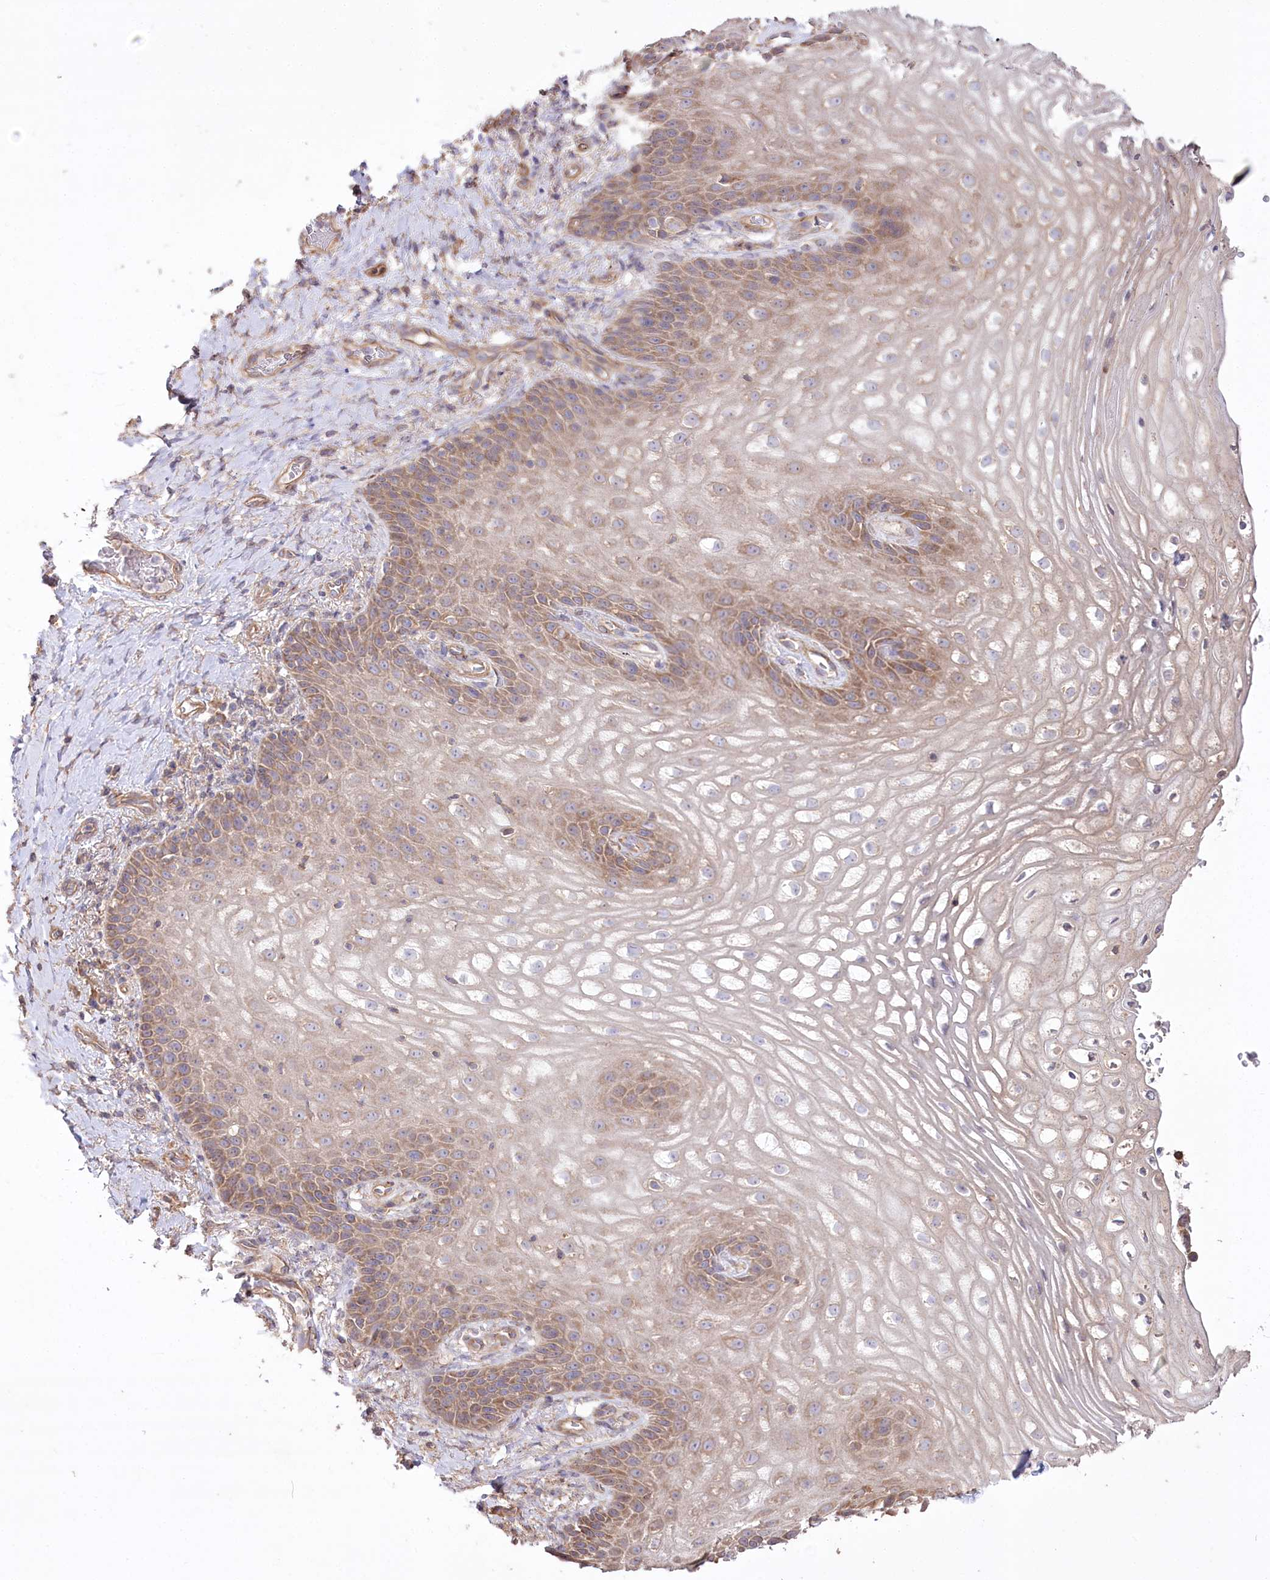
{"staining": {"intensity": "moderate", "quantity": ">75%", "location": "cytoplasmic/membranous"}, "tissue": "vagina", "cell_type": "Squamous epithelial cells", "image_type": "normal", "snomed": [{"axis": "morphology", "description": "Normal tissue, NOS"}, {"axis": "topography", "description": "Vagina"}], "caption": "Brown immunohistochemical staining in unremarkable vagina displays moderate cytoplasmic/membranous staining in about >75% of squamous epithelial cells. (brown staining indicates protein expression, while blue staining denotes nuclei).", "gene": "PRSS53", "patient": {"sex": "female", "age": 60}}